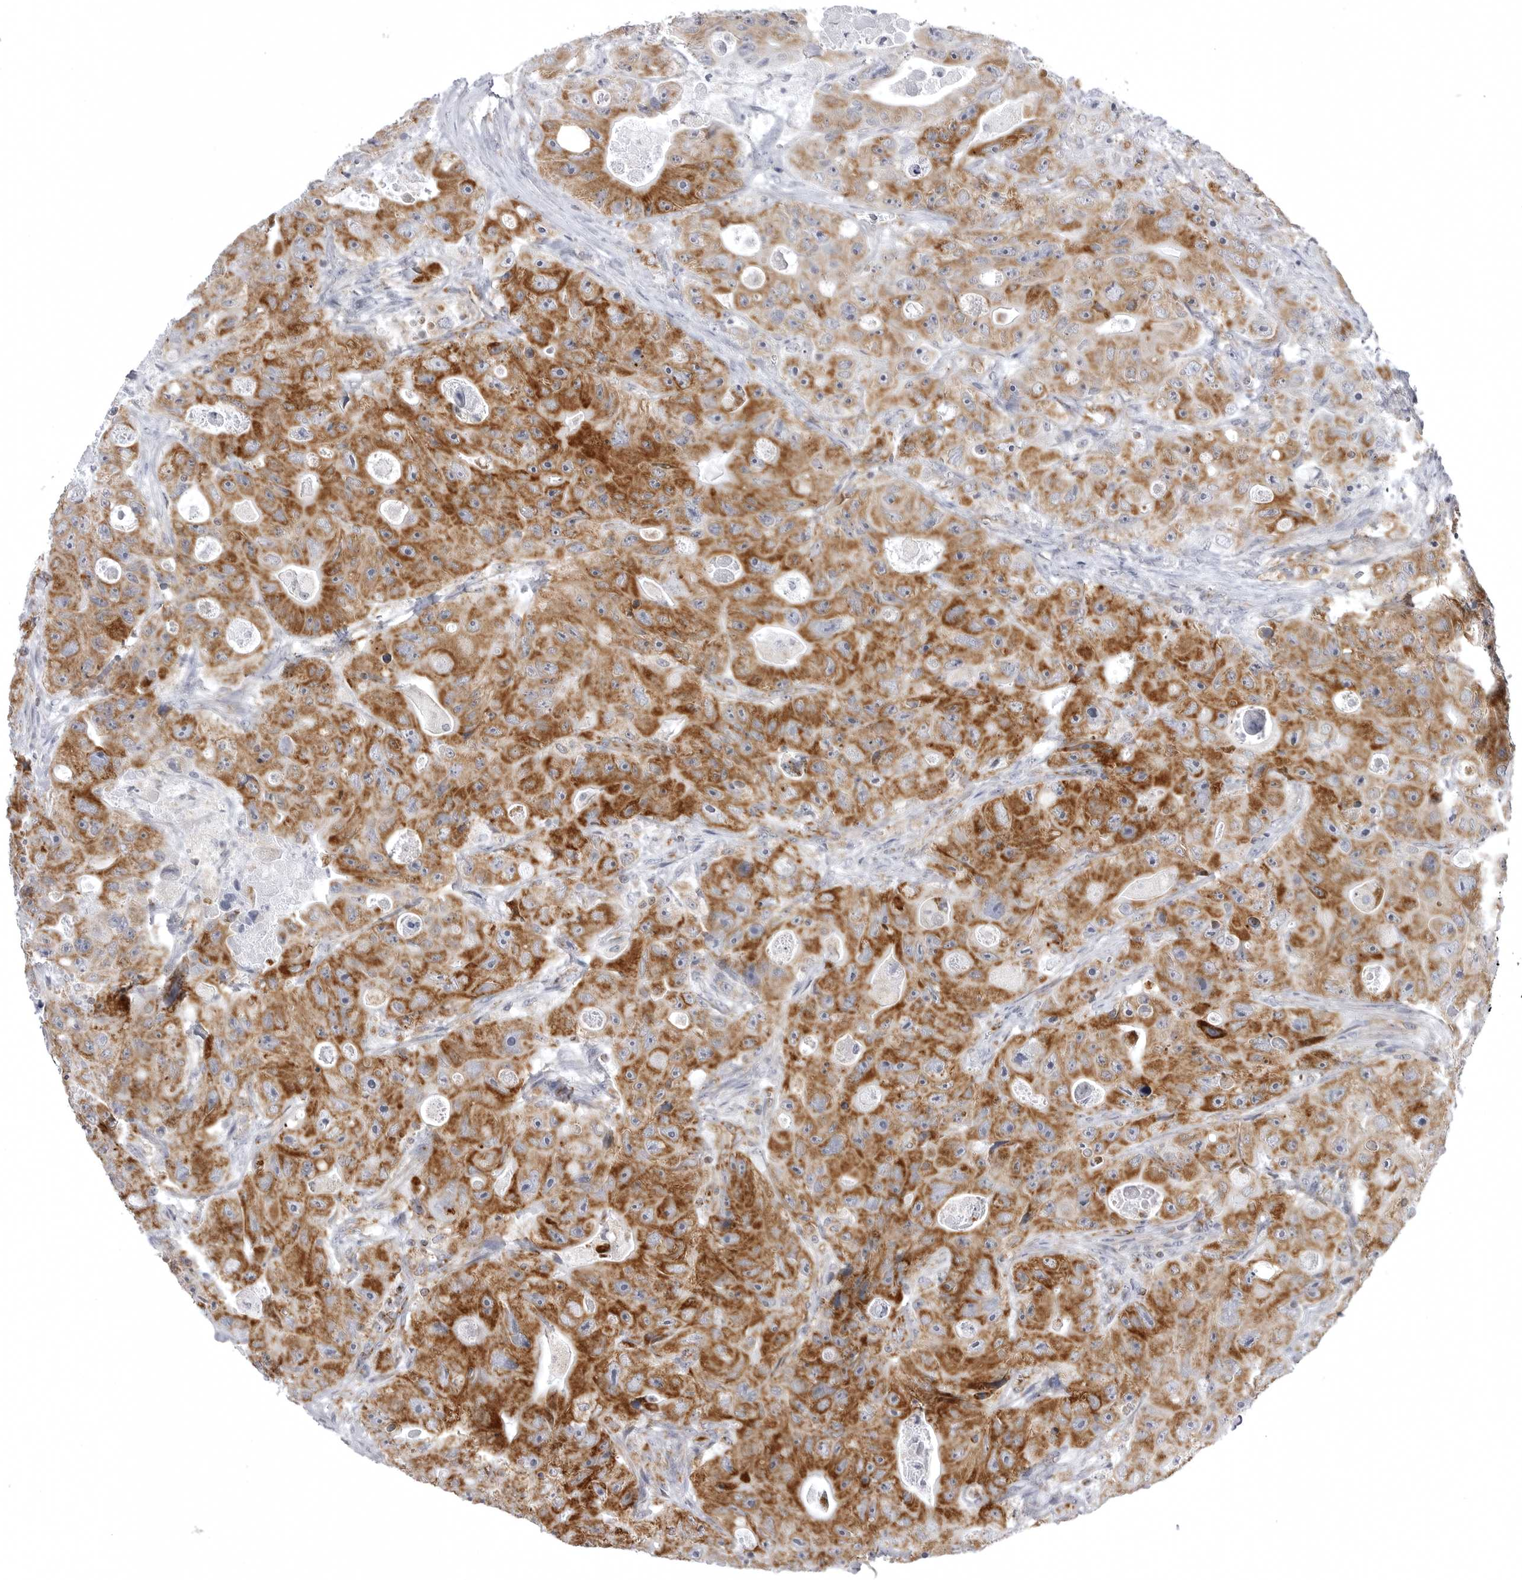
{"staining": {"intensity": "strong", "quantity": ">75%", "location": "cytoplasmic/membranous"}, "tissue": "colorectal cancer", "cell_type": "Tumor cells", "image_type": "cancer", "snomed": [{"axis": "morphology", "description": "Adenocarcinoma, NOS"}, {"axis": "topography", "description": "Colon"}], "caption": "The image reveals immunohistochemical staining of colorectal adenocarcinoma. There is strong cytoplasmic/membranous staining is seen in approximately >75% of tumor cells.", "gene": "TUFM", "patient": {"sex": "female", "age": 46}}